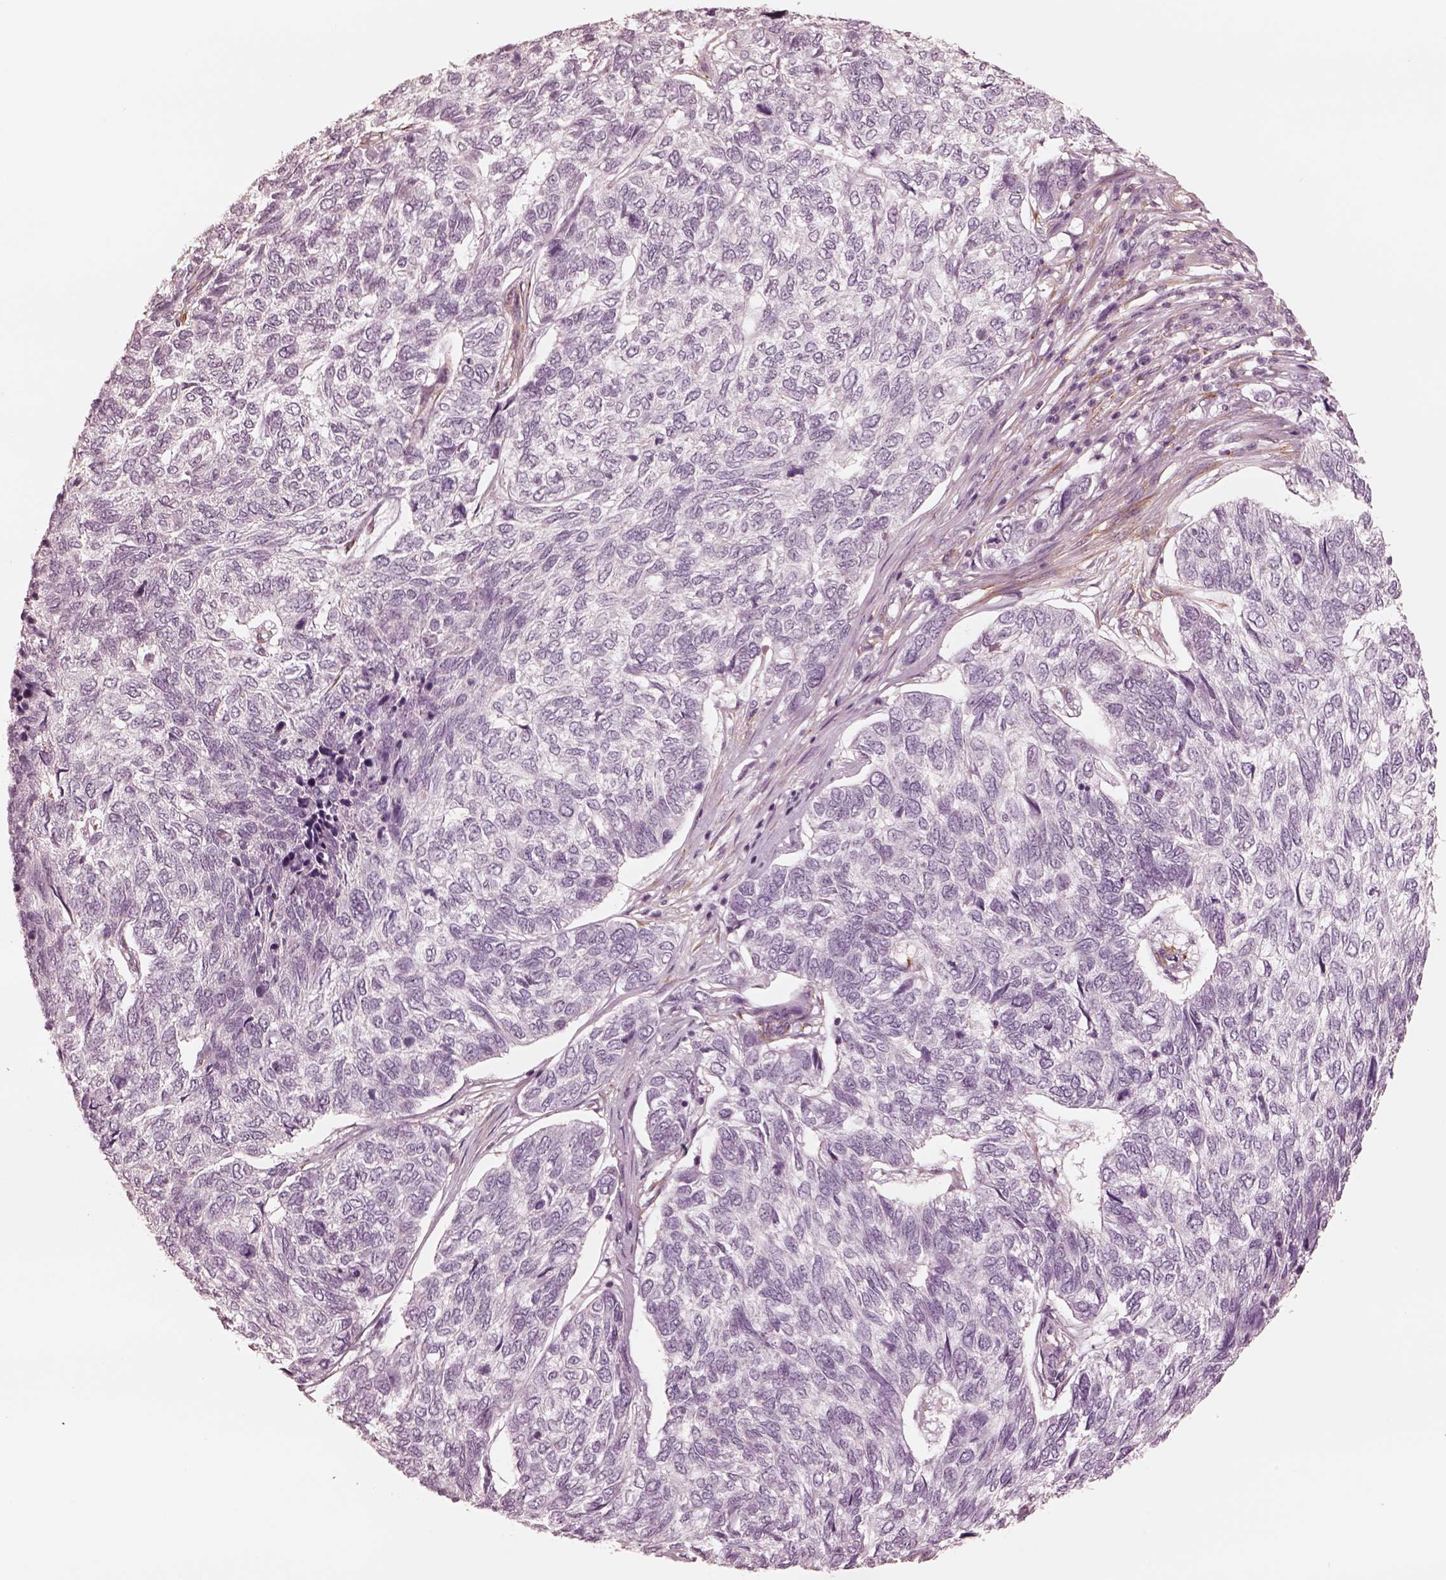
{"staining": {"intensity": "negative", "quantity": "none", "location": "none"}, "tissue": "skin cancer", "cell_type": "Tumor cells", "image_type": "cancer", "snomed": [{"axis": "morphology", "description": "Basal cell carcinoma"}, {"axis": "topography", "description": "Skin"}], "caption": "IHC of skin cancer (basal cell carcinoma) reveals no positivity in tumor cells. The staining was performed using DAB (3,3'-diaminobenzidine) to visualize the protein expression in brown, while the nuclei were stained in blue with hematoxylin (Magnification: 20x).", "gene": "DNAAF9", "patient": {"sex": "female", "age": 65}}